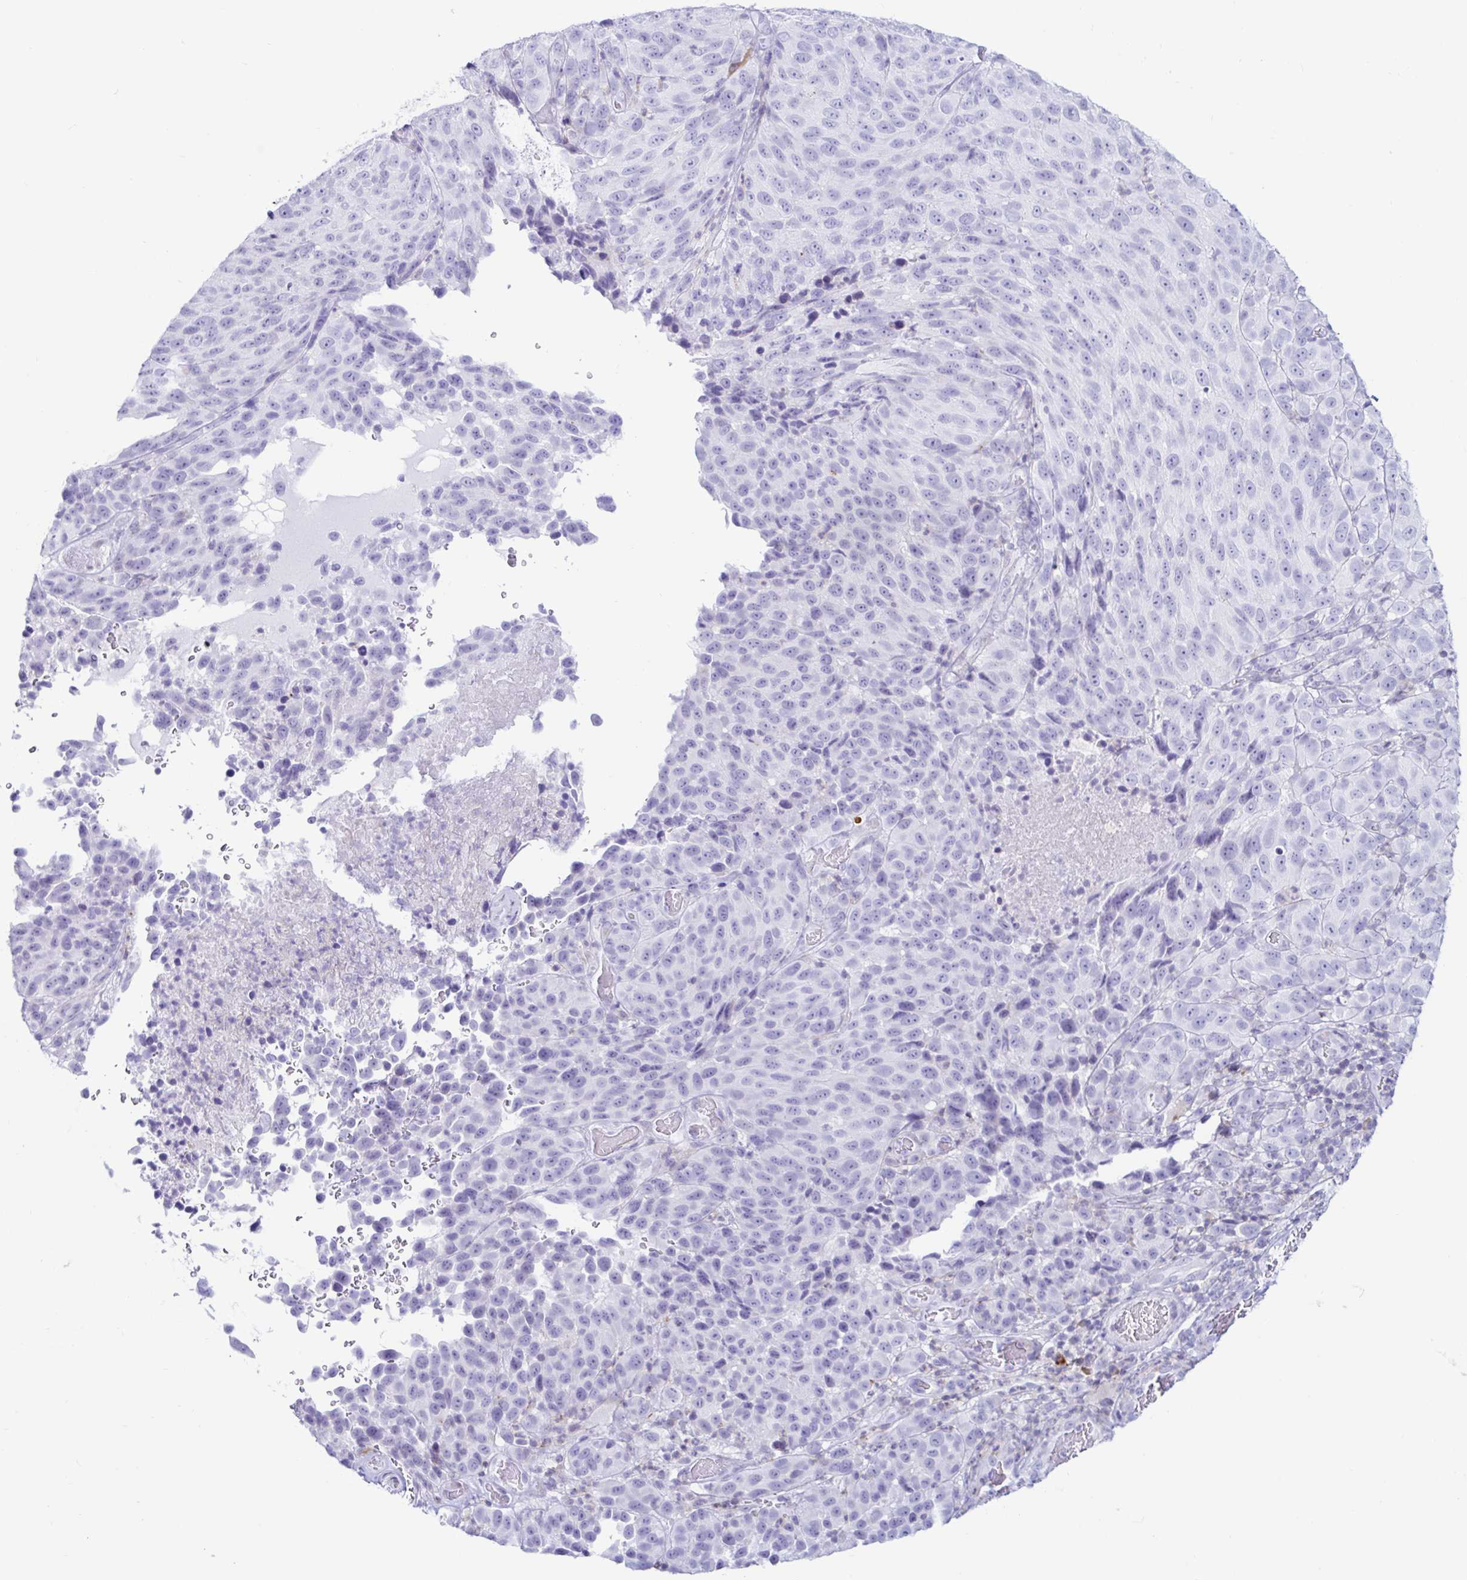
{"staining": {"intensity": "negative", "quantity": "none", "location": "none"}, "tissue": "melanoma", "cell_type": "Tumor cells", "image_type": "cancer", "snomed": [{"axis": "morphology", "description": "Malignant melanoma, NOS"}, {"axis": "topography", "description": "Skin"}], "caption": "Tumor cells show no significant protein expression in melanoma.", "gene": "BEST1", "patient": {"sex": "male", "age": 85}}